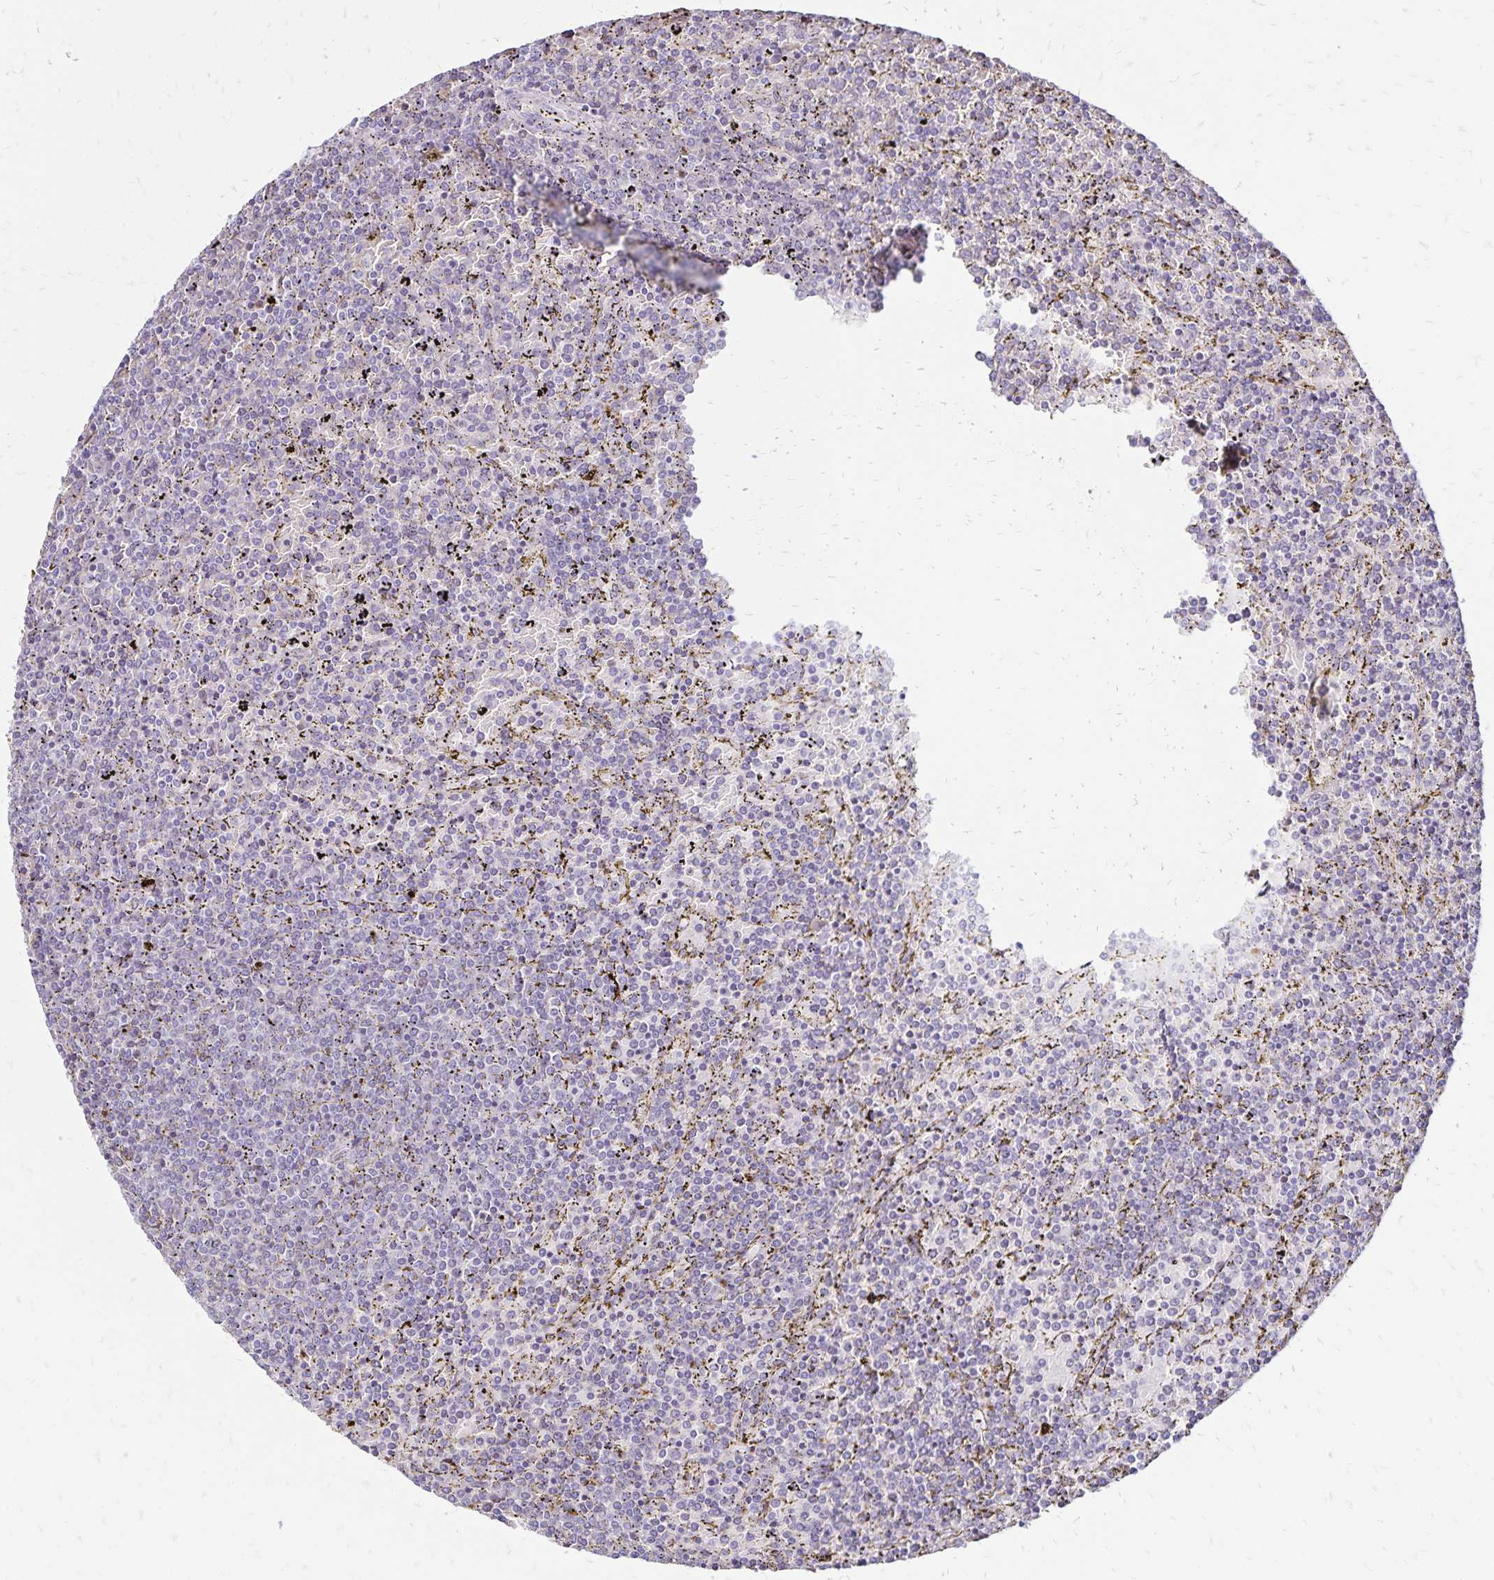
{"staining": {"intensity": "negative", "quantity": "none", "location": "none"}, "tissue": "lymphoma", "cell_type": "Tumor cells", "image_type": "cancer", "snomed": [{"axis": "morphology", "description": "Malignant lymphoma, non-Hodgkin's type, Low grade"}, {"axis": "topography", "description": "Spleen"}], "caption": "Immunohistochemical staining of human lymphoma displays no significant expression in tumor cells.", "gene": "KISS1", "patient": {"sex": "female", "age": 77}}